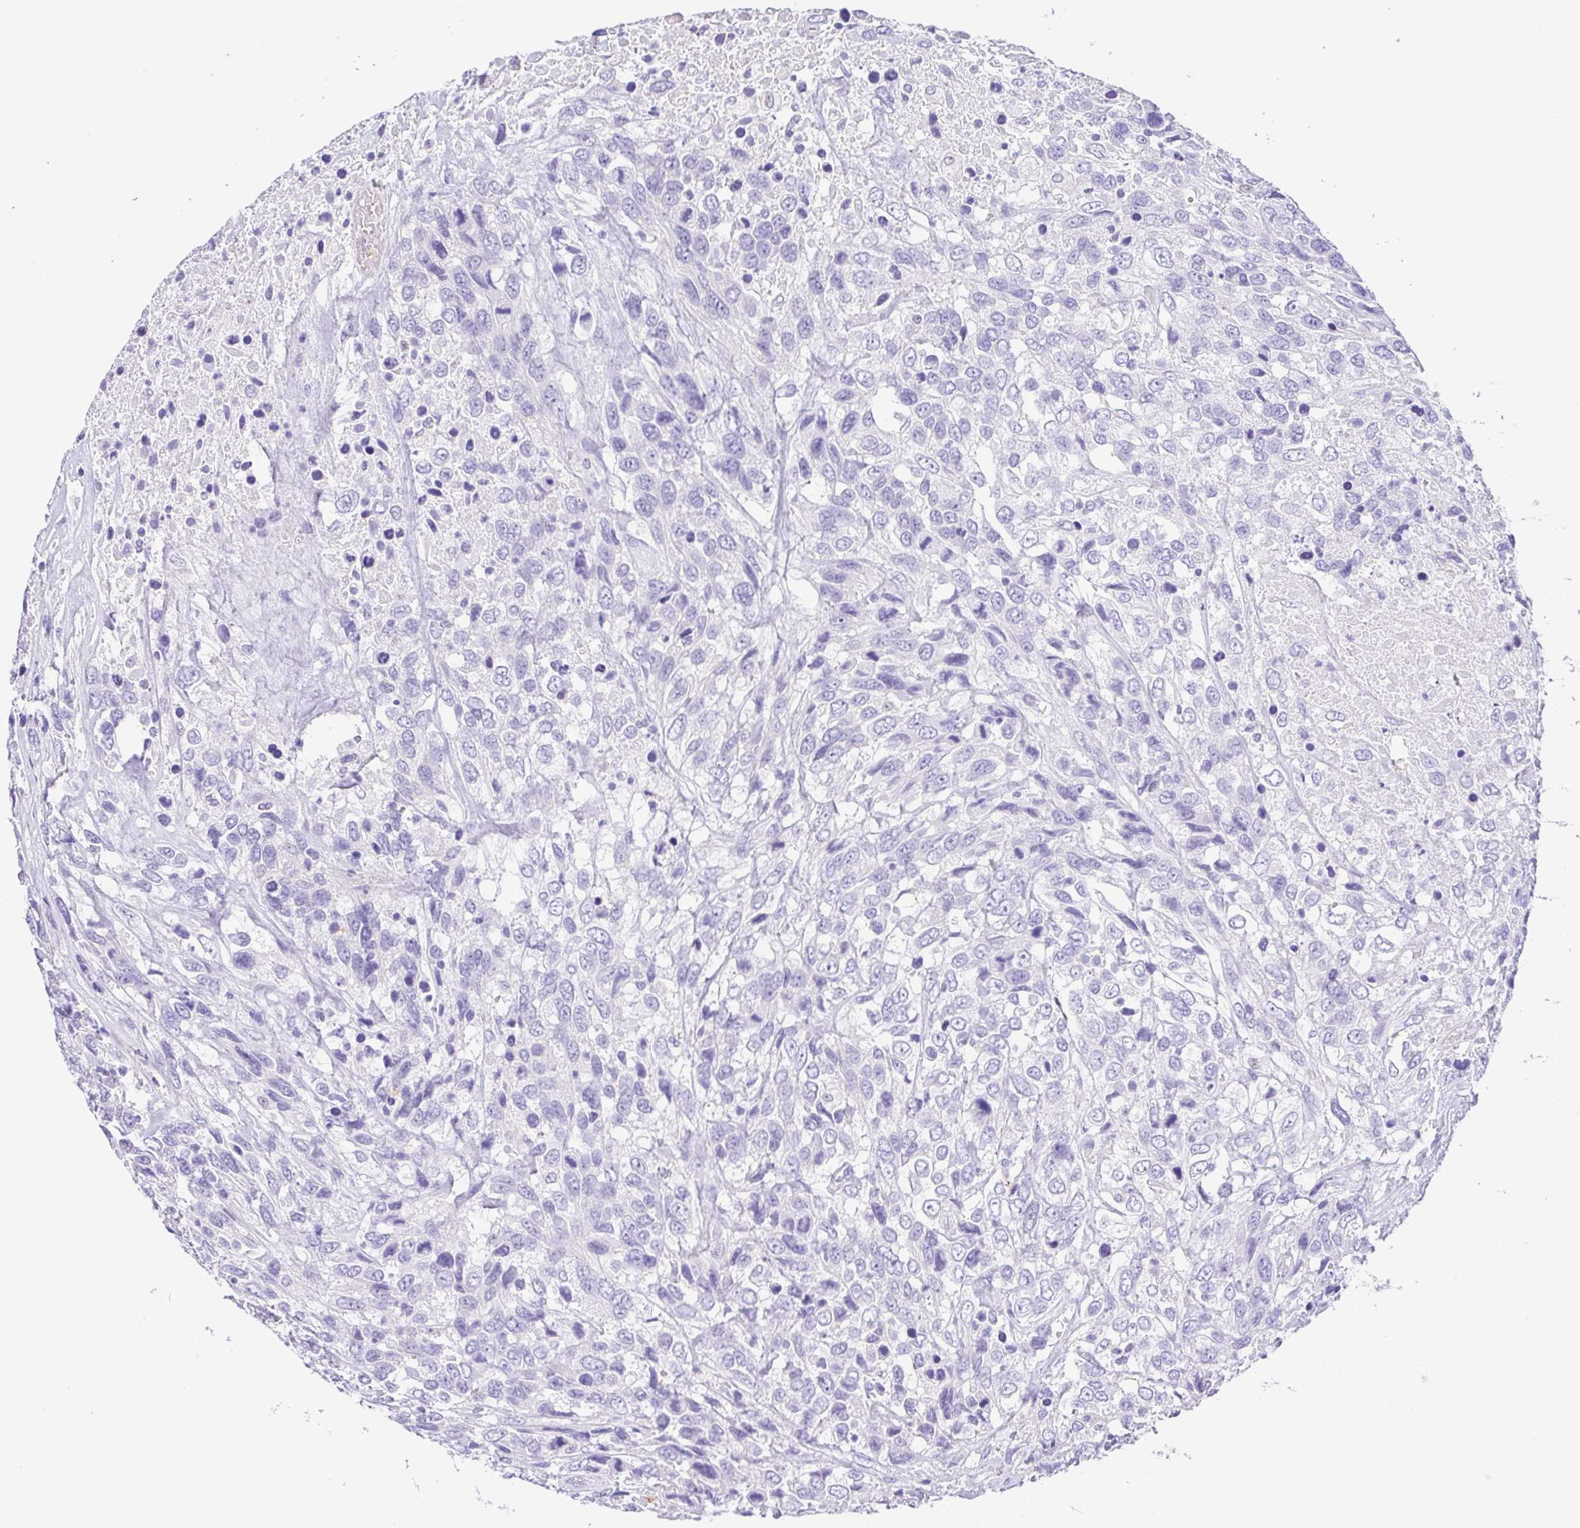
{"staining": {"intensity": "negative", "quantity": "none", "location": "none"}, "tissue": "urothelial cancer", "cell_type": "Tumor cells", "image_type": "cancer", "snomed": [{"axis": "morphology", "description": "Urothelial carcinoma, High grade"}, {"axis": "topography", "description": "Urinary bladder"}], "caption": "This is a photomicrograph of immunohistochemistry (IHC) staining of high-grade urothelial carcinoma, which shows no expression in tumor cells.", "gene": "EPB42", "patient": {"sex": "female", "age": 70}}